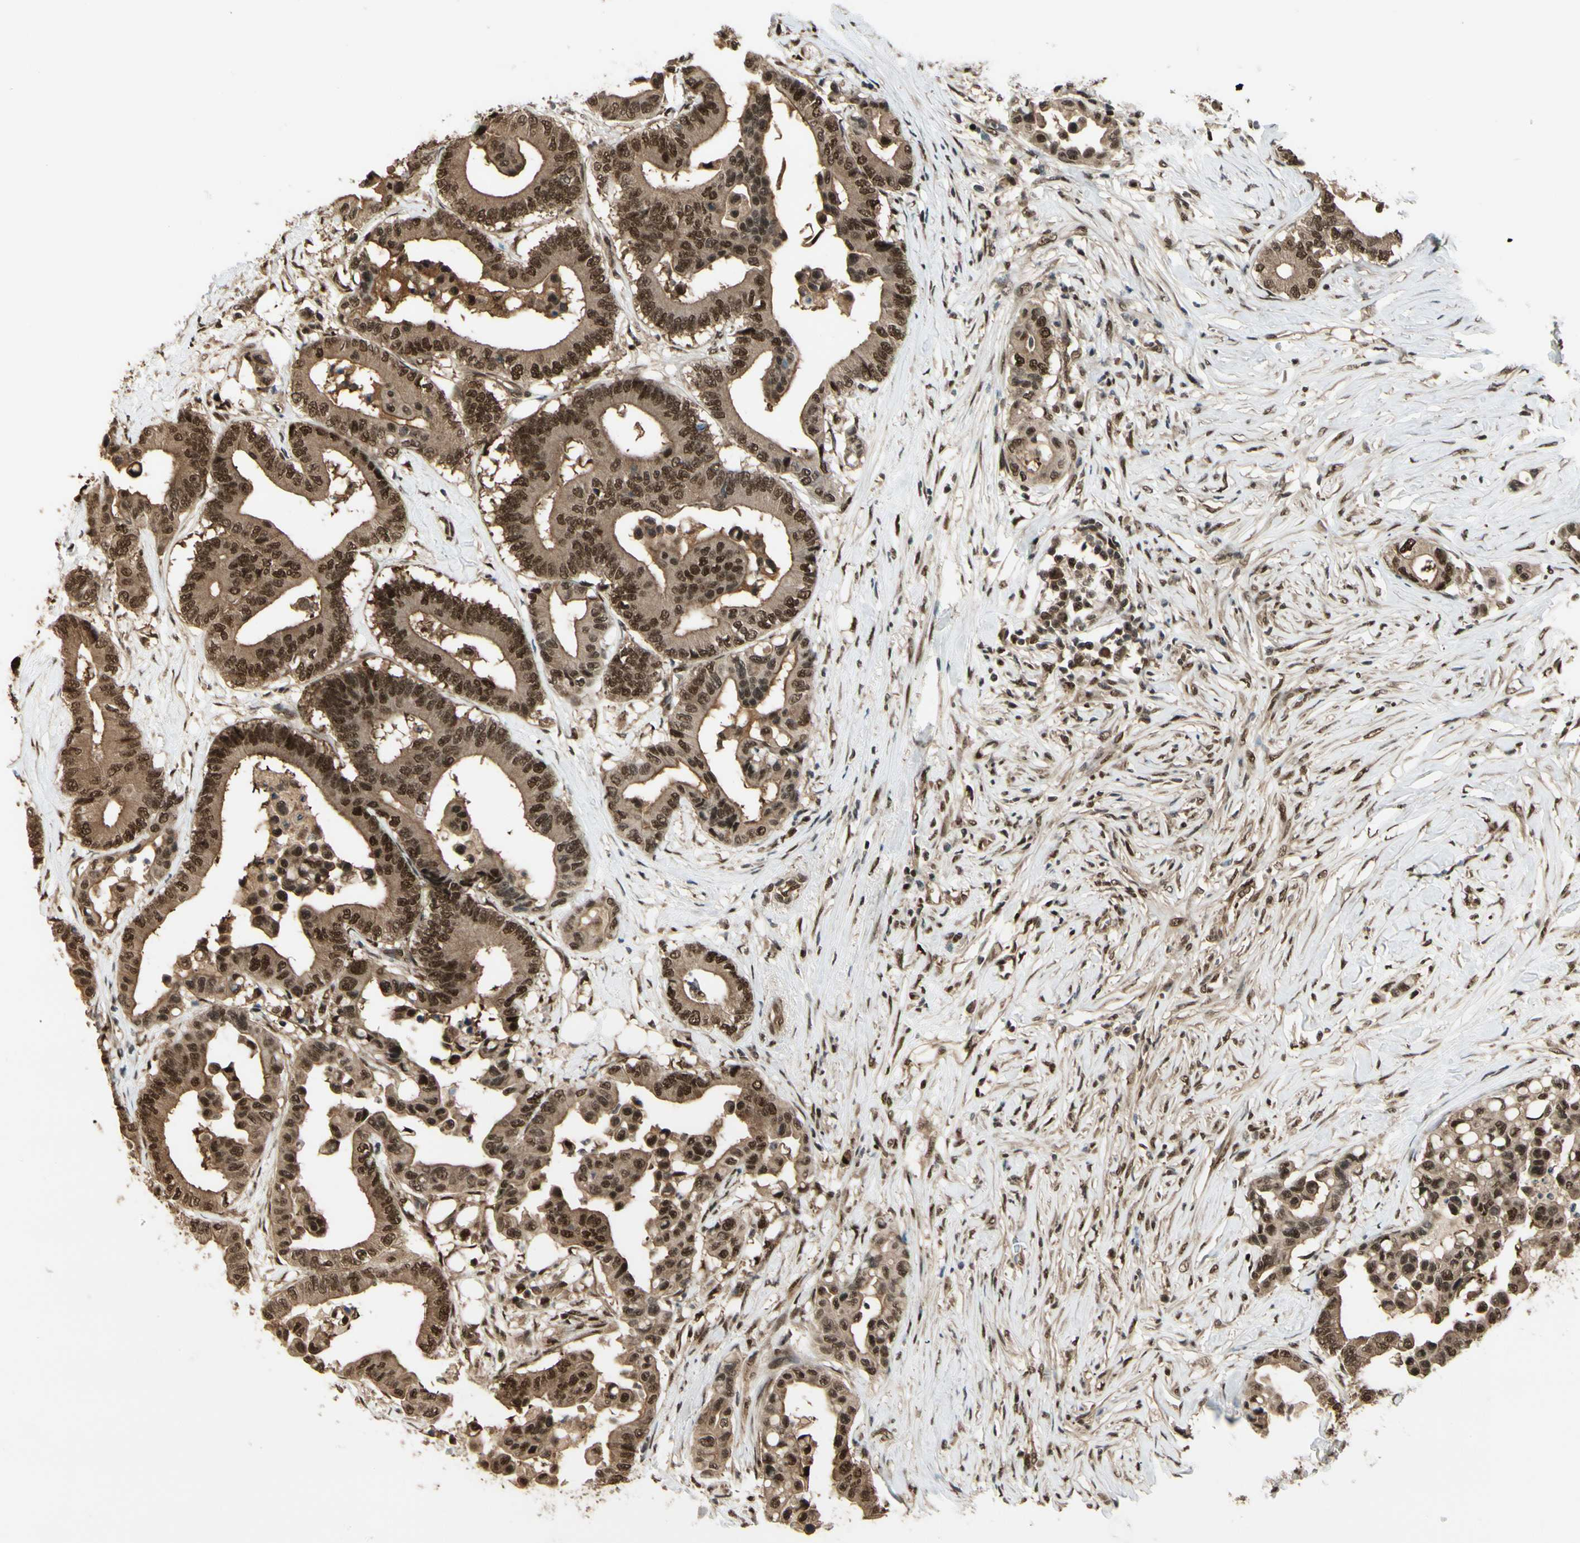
{"staining": {"intensity": "strong", "quantity": ">75%", "location": "cytoplasmic/membranous,nuclear"}, "tissue": "colorectal cancer", "cell_type": "Tumor cells", "image_type": "cancer", "snomed": [{"axis": "morphology", "description": "Normal tissue, NOS"}, {"axis": "morphology", "description": "Adenocarcinoma, NOS"}, {"axis": "topography", "description": "Colon"}], "caption": "A high-resolution micrograph shows IHC staining of adenocarcinoma (colorectal), which demonstrates strong cytoplasmic/membranous and nuclear staining in approximately >75% of tumor cells.", "gene": "HSF1", "patient": {"sex": "male", "age": 82}}